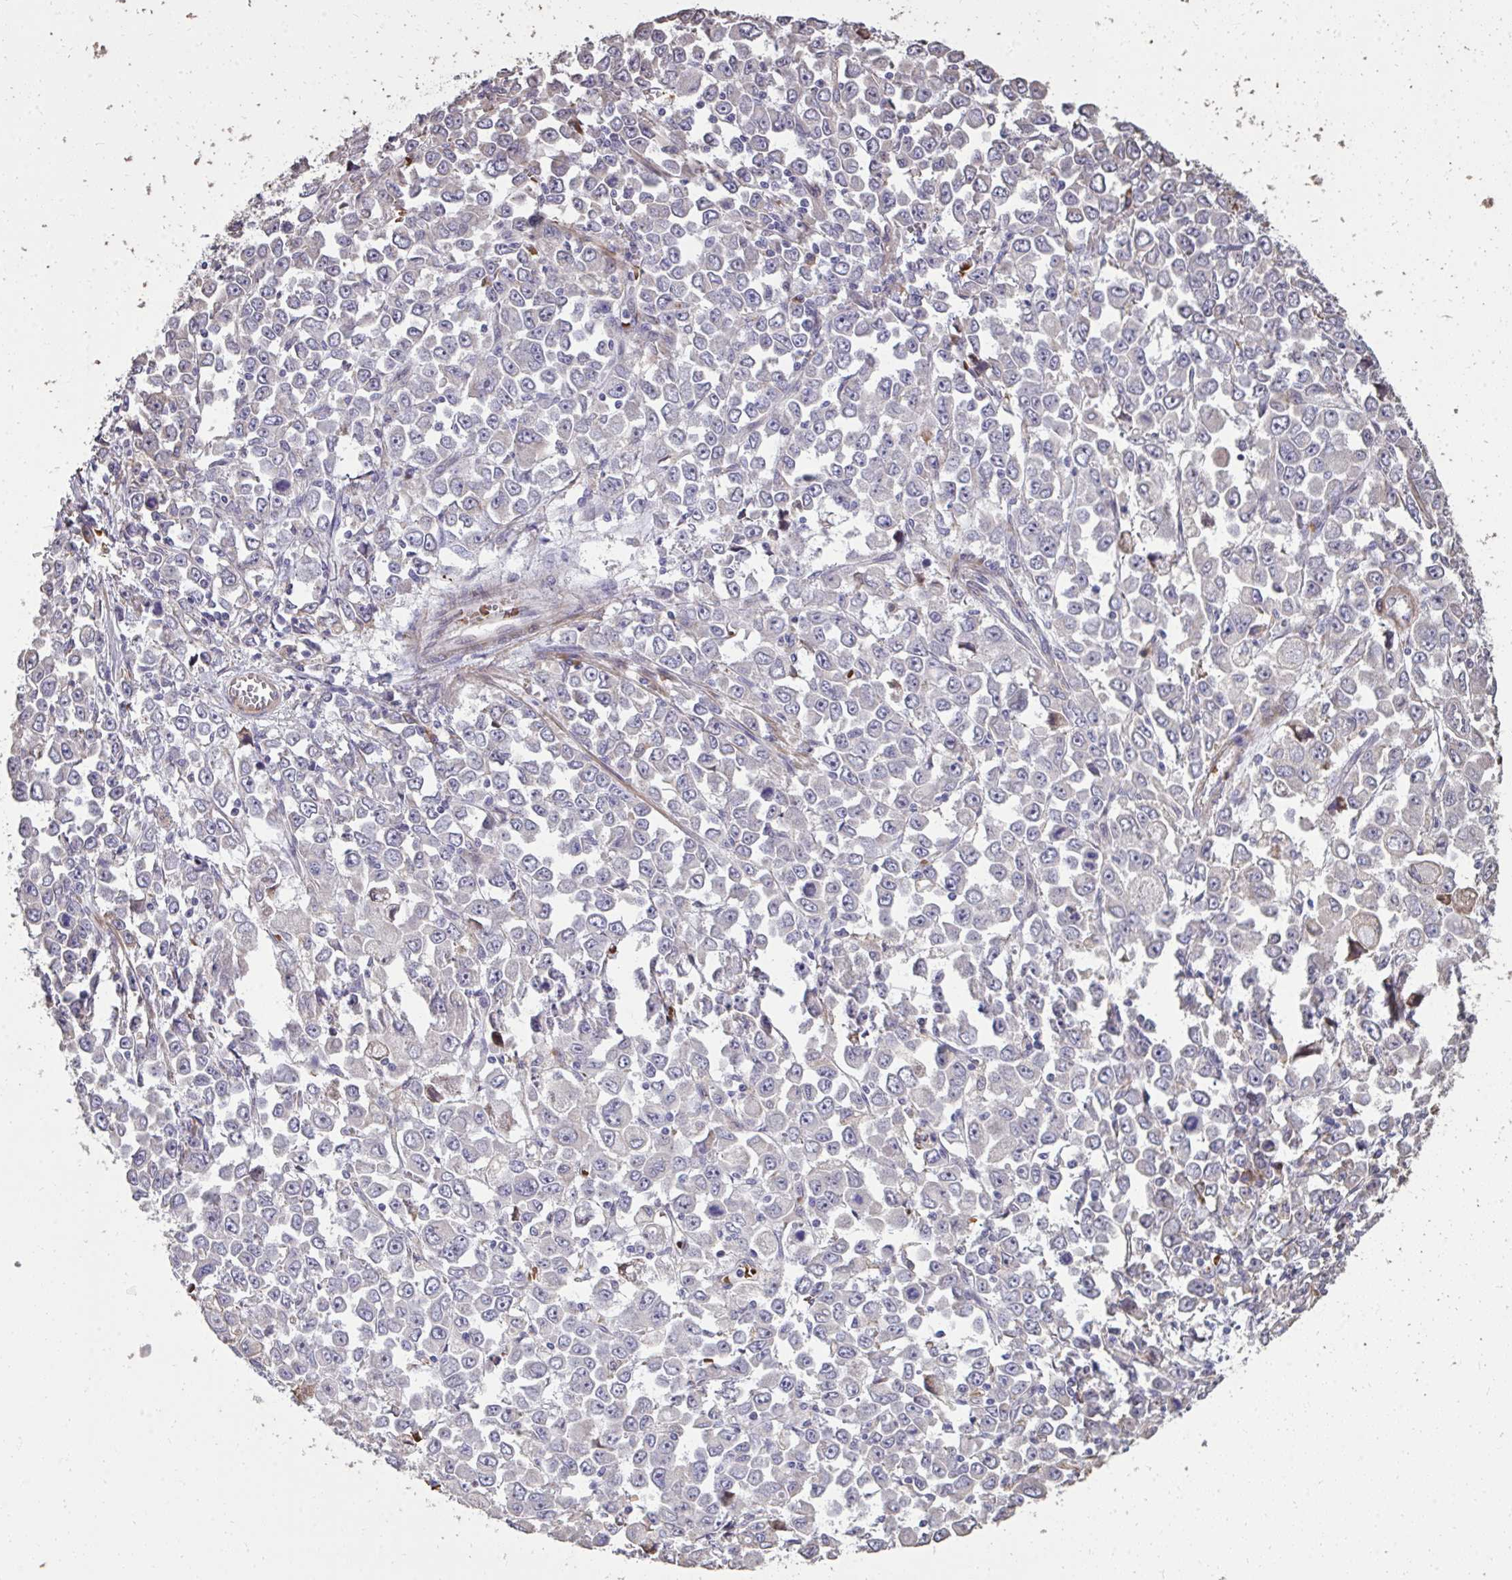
{"staining": {"intensity": "negative", "quantity": "none", "location": "none"}, "tissue": "stomach cancer", "cell_type": "Tumor cells", "image_type": "cancer", "snomed": [{"axis": "morphology", "description": "Adenocarcinoma, NOS"}, {"axis": "topography", "description": "Stomach, upper"}], "caption": "Immunohistochemistry (IHC) image of adenocarcinoma (stomach) stained for a protein (brown), which displays no expression in tumor cells.", "gene": "FIBCD1", "patient": {"sex": "male", "age": 70}}